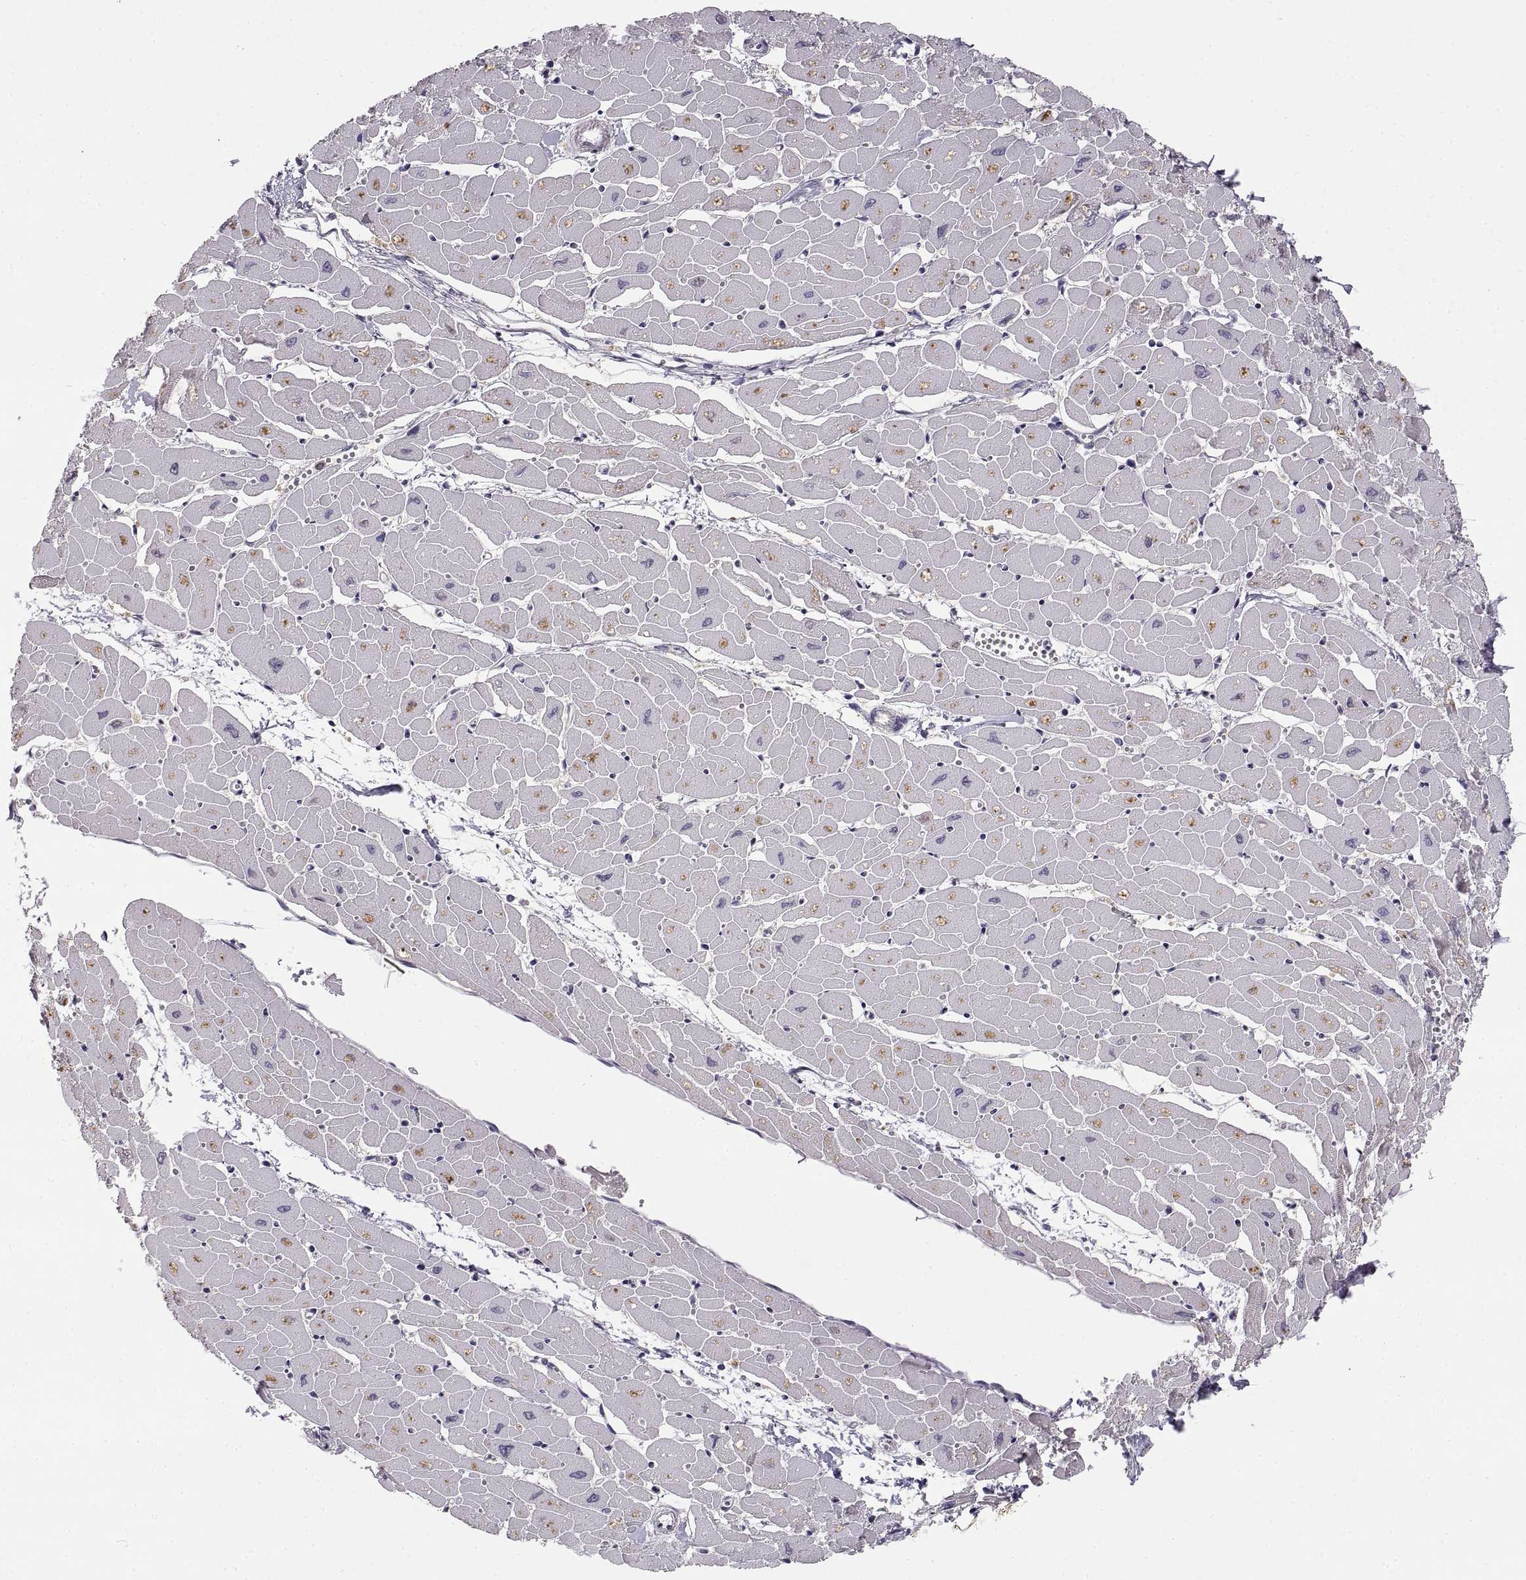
{"staining": {"intensity": "negative", "quantity": "none", "location": "none"}, "tissue": "heart muscle", "cell_type": "Cardiomyocytes", "image_type": "normal", "snomed": [{"axis": "morphology", "description": "Normal tissue, NOS"}, {"axis": "topography", "description": "Heart"}], "caption": "Cardiomyocytes show no significant staining in benign heart muscle. (IHC, brightfield microscopy, high magnification).", "gene": "NMNAT2", "patient": {"sex": "male", "age": 57}}